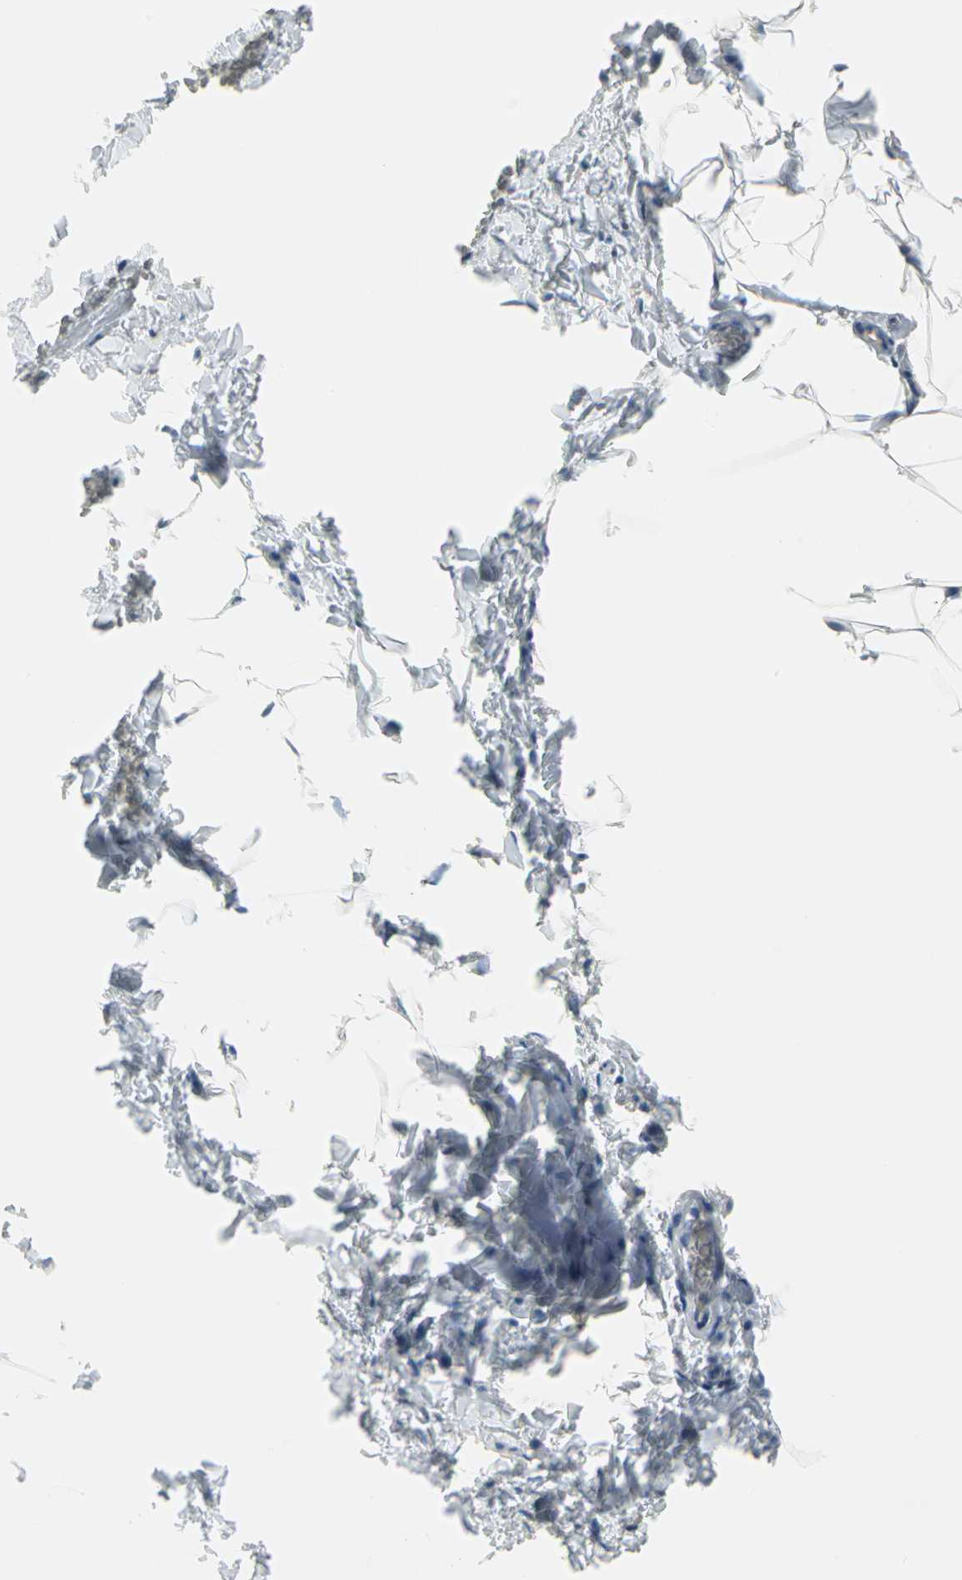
{"staining": {"intensity": "negative", "quantity": "none", "location": "none"}, "tissue": "adipose tissue", "cell_type": "Adipocytes", "image_type": "normal", "snomed": [{"axis": "morphology", "description": "Normal tissue, NOS"}, {"axis": "topography", "description": "Vascular tissue"}], "caption": "Adipose tissue stained for a protein using immunohistochemistry exhibits no expression adipocytes.", "gene": "ALOX15", "patient": {"sex": "male", "age": 41}}